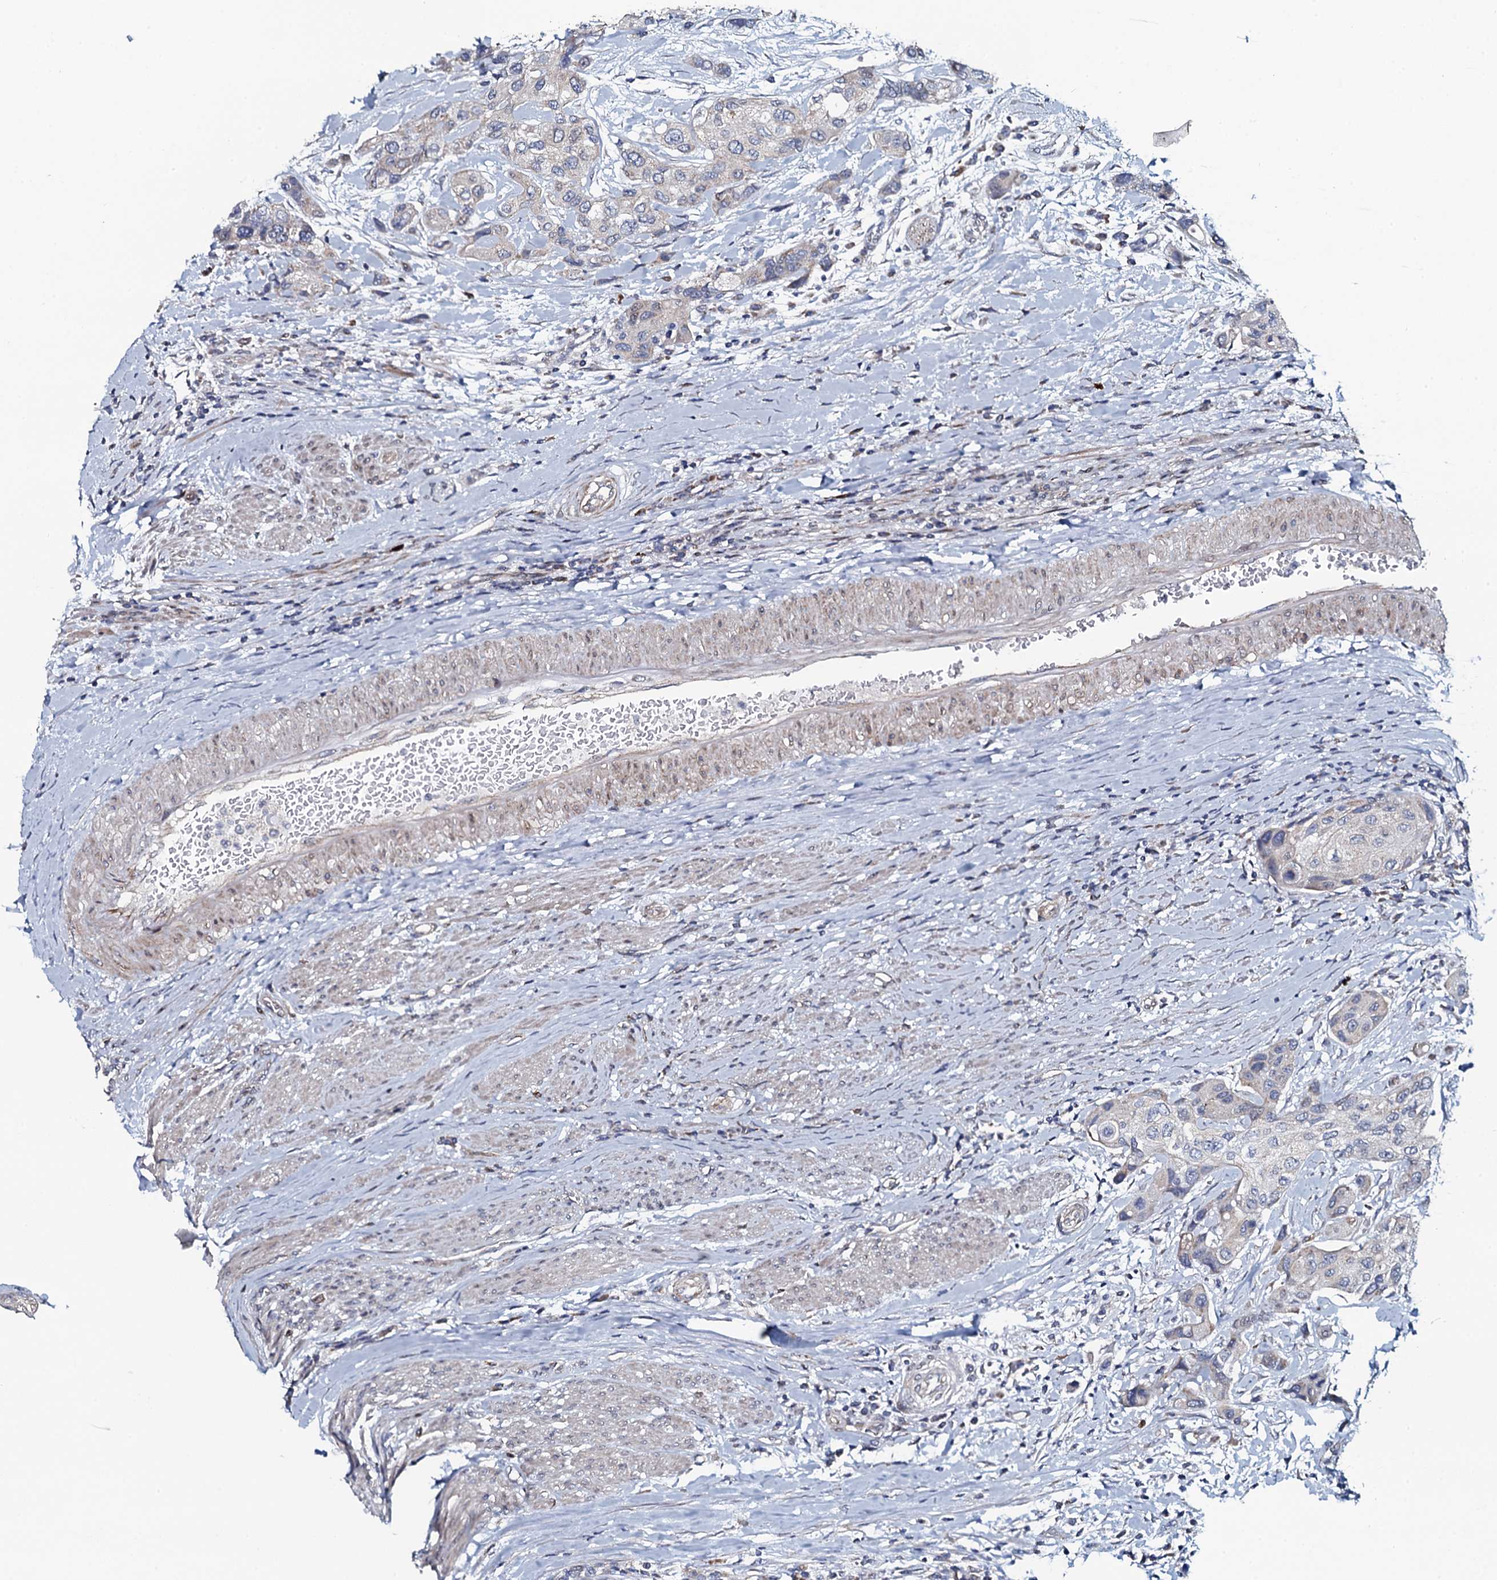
{"staining": {"intensity": "negative", "quantity": "none", "location": "none"}, "tissue": "urothelial cancer", "cell_type": "Tumor cells", "image_type": "cancer", "snomed": [{"axis": "morphology", "description": "Normal tissue, NOS"}, {"axis": "morphology", "description": "Urothelial carcinoma, High grade"}, {"axis": "topography", "description": "Vascular tissue"}, {"axis": "topography", "description": "Urinary bladder"}], "caption": "Urothelial carcinoma (high-grade) was stained to show a protein in brown. There is no significant expression in tumor cells.", "gene": "KCTD4", "patient": {"sex": "female", "age": 56}}